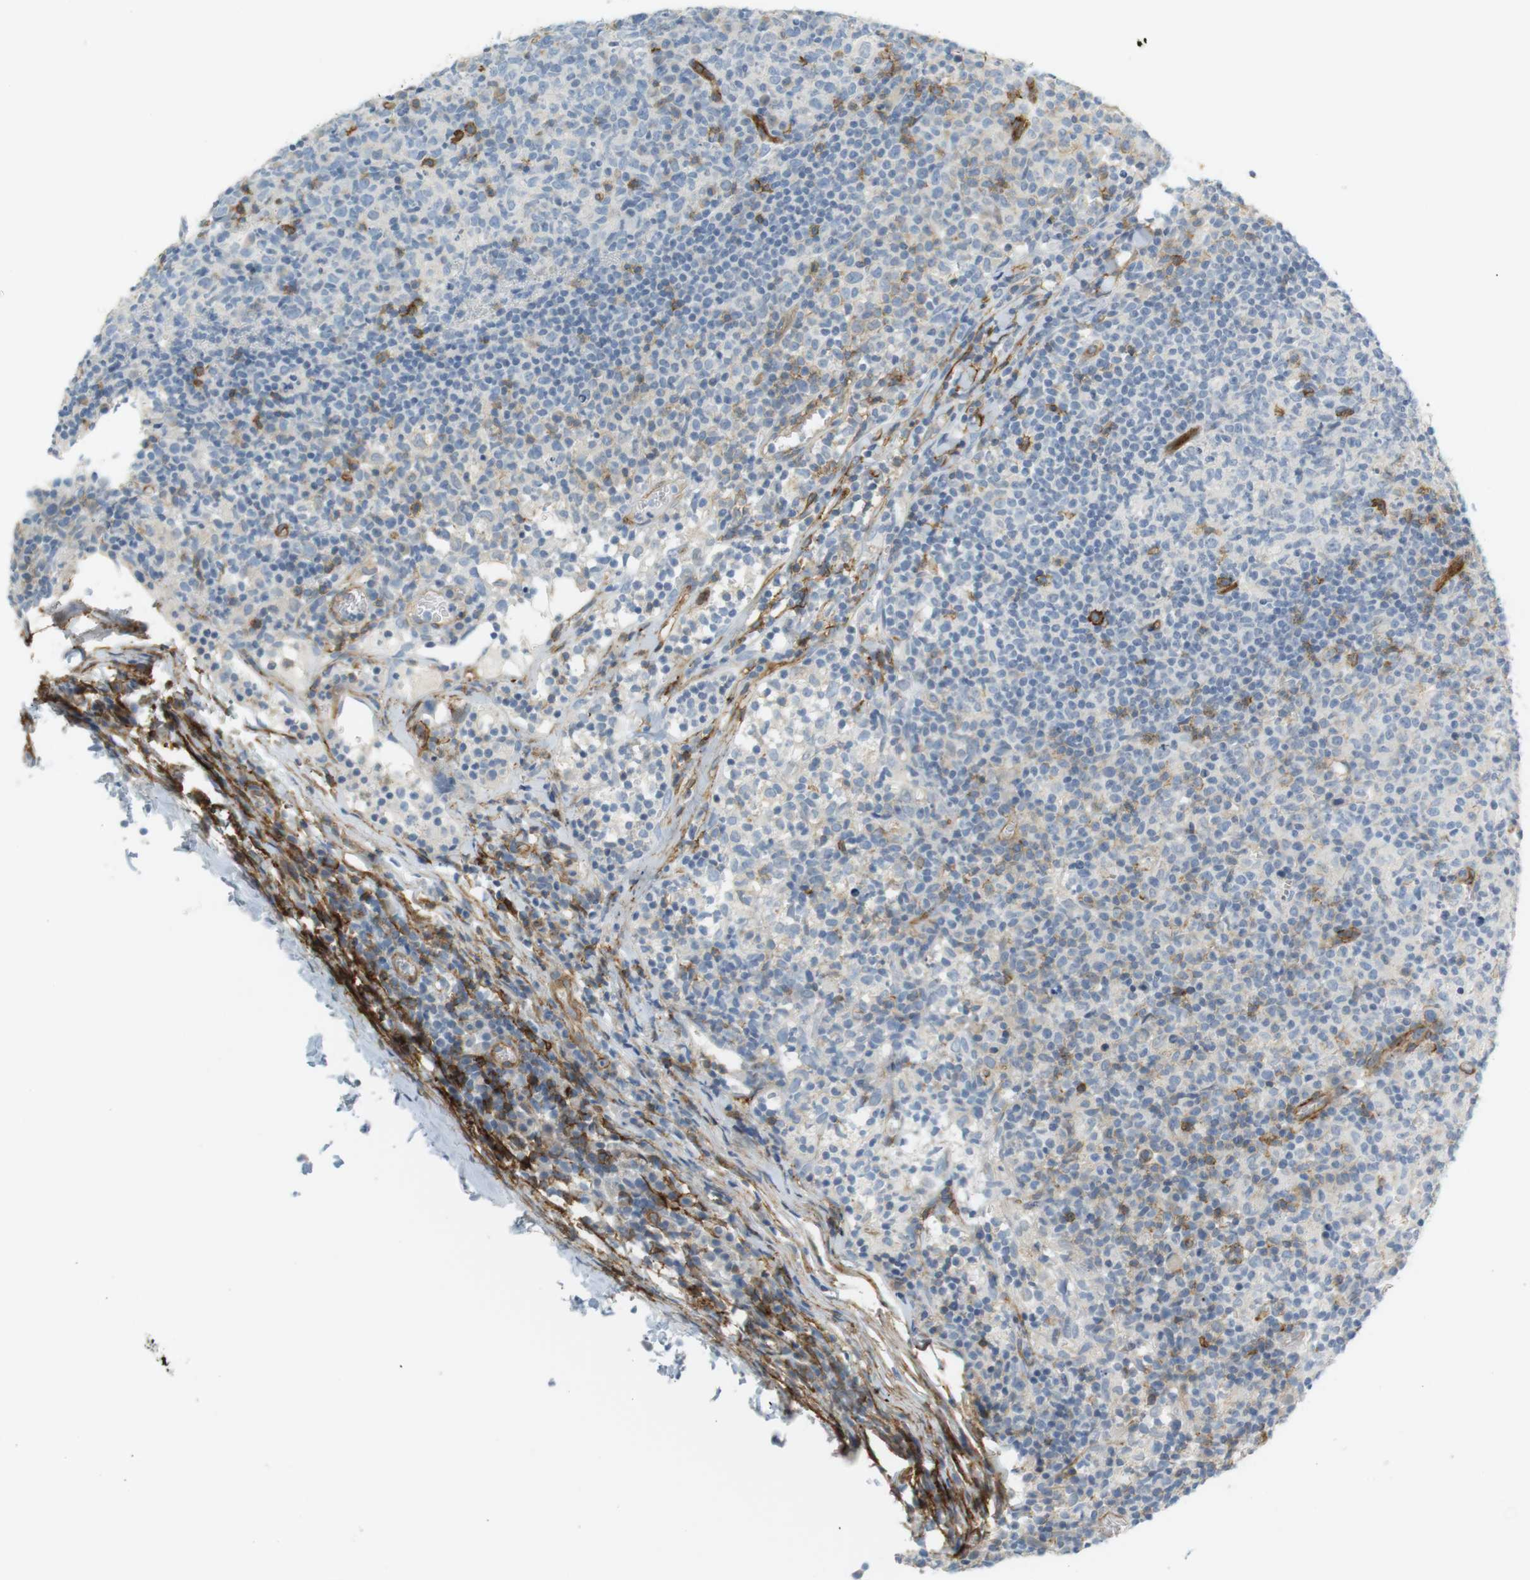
{"staining": {"intensity": "strong", "quantity": "<25%", "location": "cytoplasmic/membranous"}, "tissue": "lymph node", "cell_type": "Germinal center cells", "image_type": "normal", "snomed": [{"axis": "morphology", "description": "Normal tissue, NOS"}, {"axis": "morphology", "description": "Inflammation, NOS"}, {"axis": "topography", "description": "Lymph node"}], "caption": "Protein staining demonstrates strong cytoplasmic/membranous expression in approximately <25% of germinal center cells in benign lymph node.", "gene": "F2R", "patient": {"sex": "male", "age": 55}}